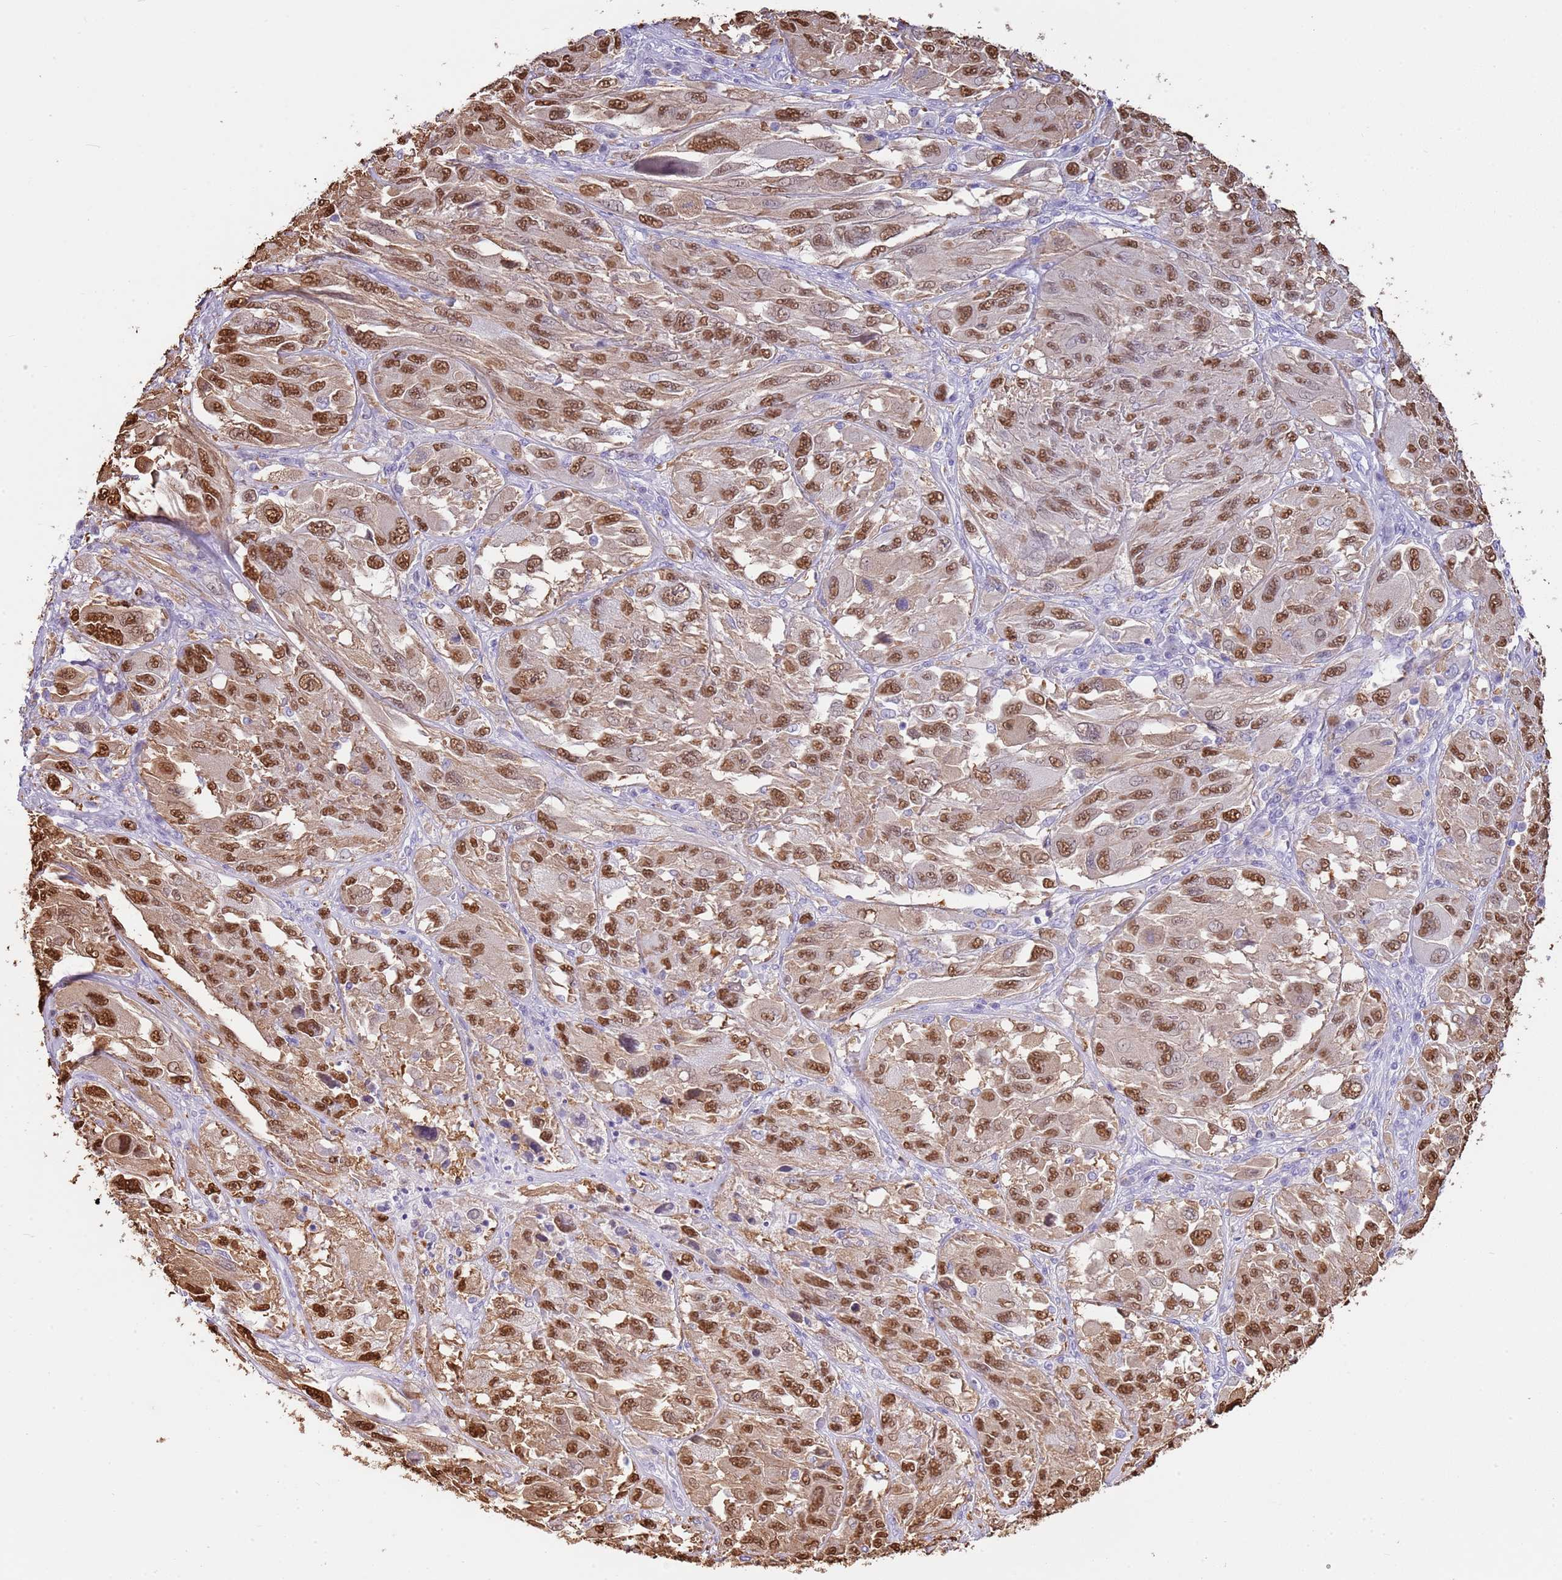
{"staining": {"intensity": "strong", "quantity": ">75%", "location": "nuclear"}, "tissue": "melanoma", "cell_type": "Tumor cells", "image_type": "cancer", "snomed": [{"axis": "morphology", "description": "Malignant melanoma, NOS"}, {"axis": "topography", "description": "Skin"}], "caption": "Melanoma was stained to show a protein in brown. There is high levels of strong nuclear positivity in approximately >75% of tumor cells.", "gene": "PPP1R17", "patient": {"sex": "female", "age": 91}}